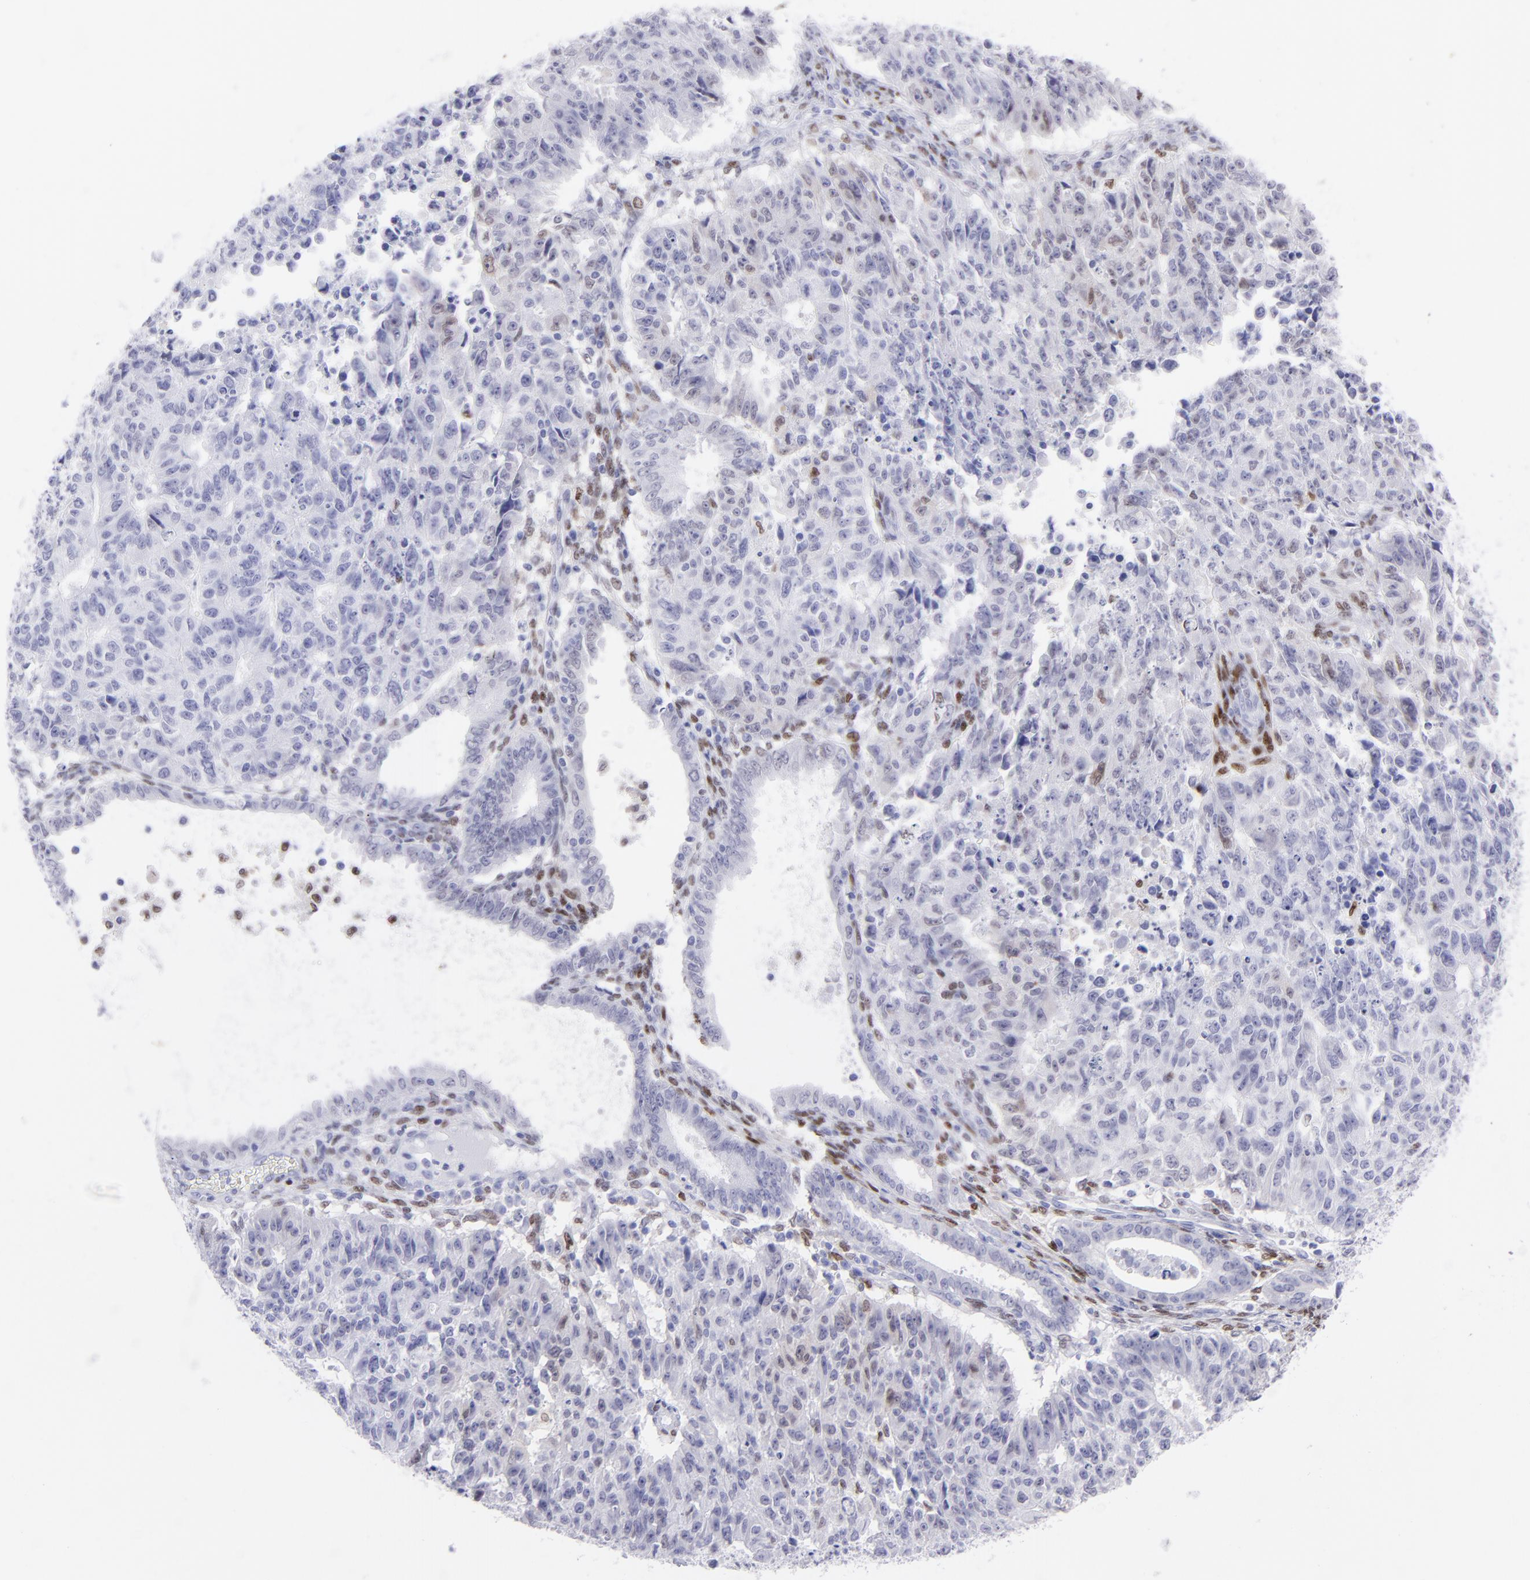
{"staining": {"intensity": "moderate", "quantity": "<25%", "location": "nuclear"}, "tissue": "endometrial cancer", "cell_type": "Tumor cells", "image_type": "cancer", "snomed": [{"axis": "morphology", "description": "Adenocarcinoma, NOS"}, {"axis": "topography", "description": "Endometrium"}], "caption": "Moderate nuclear expression for a protein is identified in about <25% of tumor cells of endometrial adenocarcinoma using immunohistochemistry (IHC).", "gene": "MITF", "patient": {"sex": "female", "age": 42}}